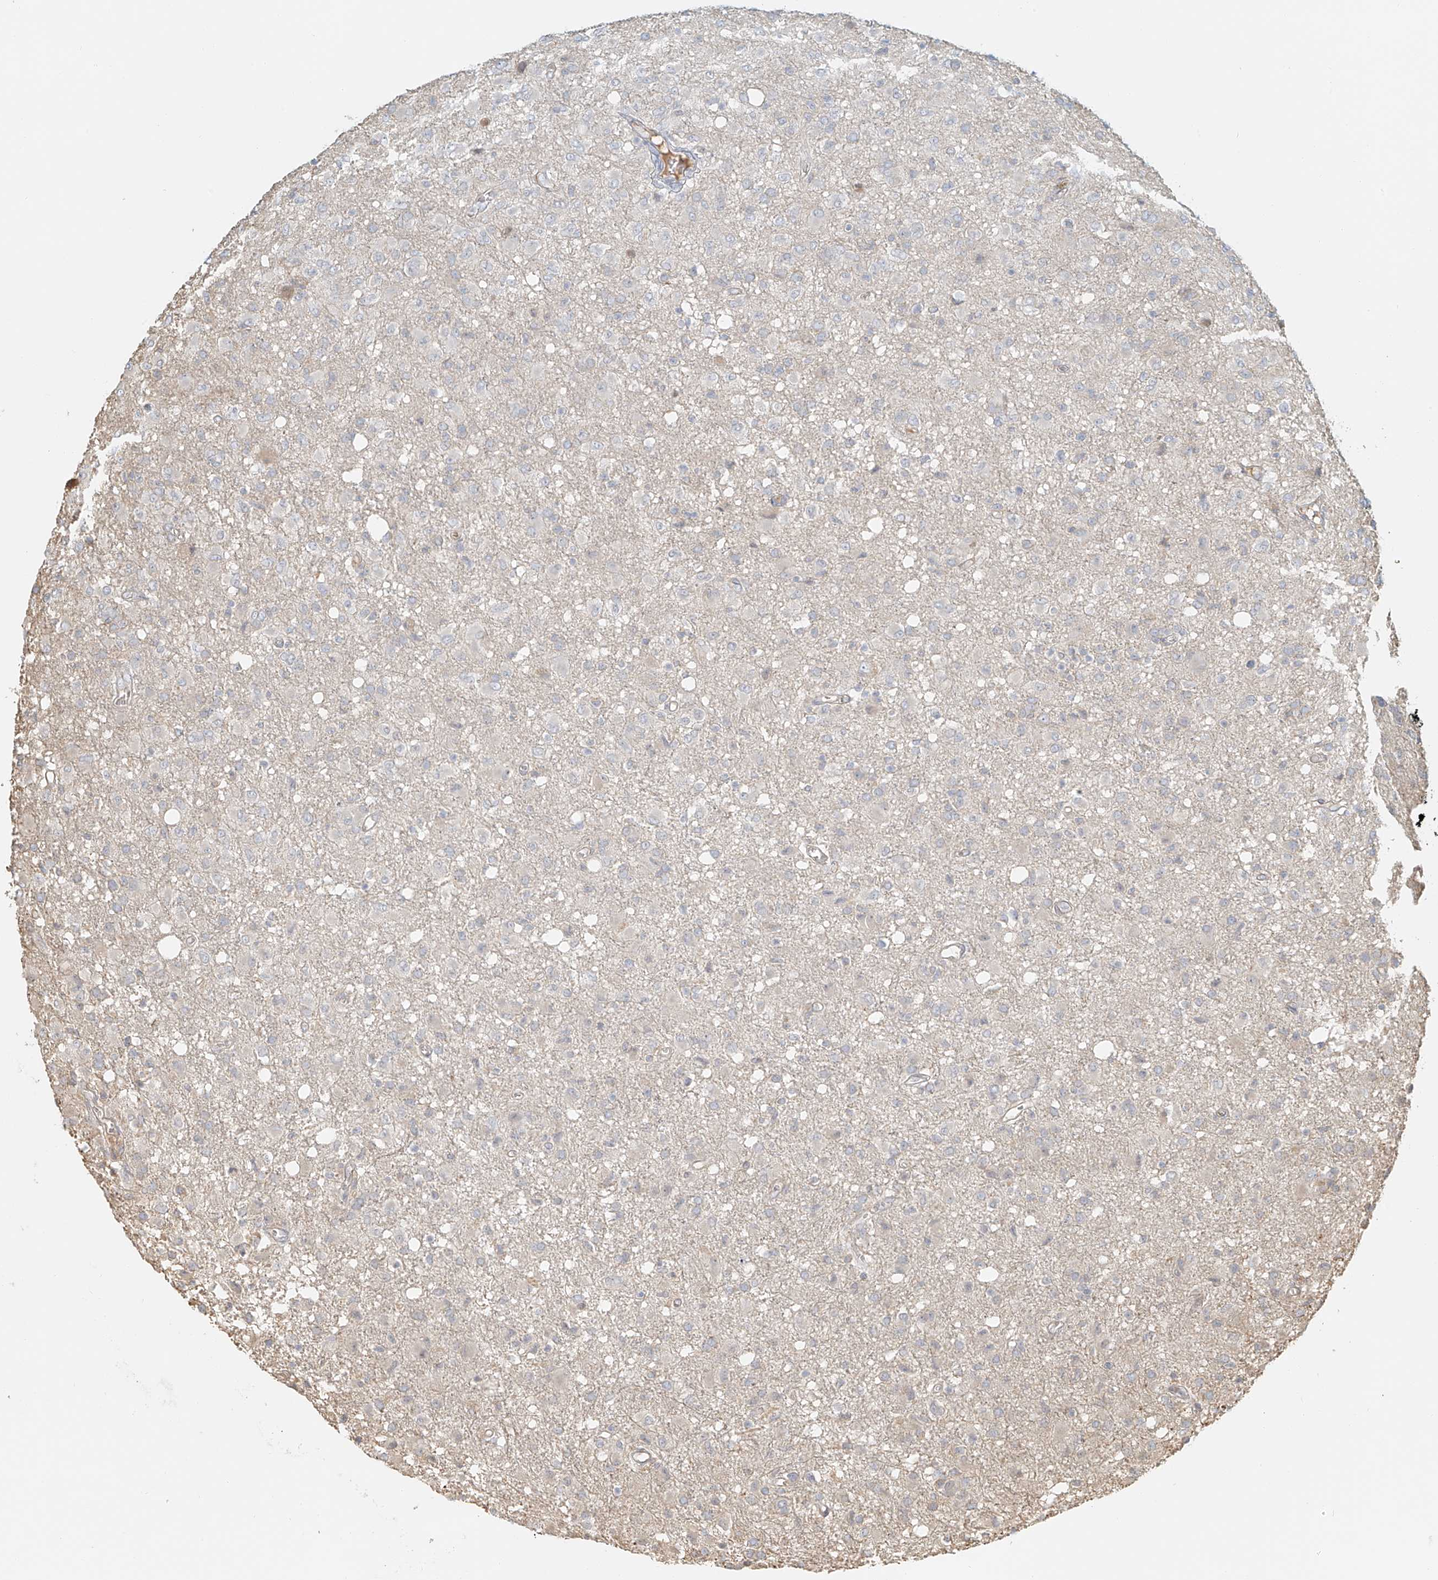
{"staining": {"intensity": "negative", "quantity": "none", "location": "none"}, "tissue": "glioma", "cell_type": "Tumor cells", "image_type": "cancer", "snomed": [{"axis": "morphology", "description": "Glioma, malignant, High grade"}, {"axis": "topography", "description": "Brain"}], "caption": "A high-resolution photomicrograph shows IHC staining of glioma, which displays no significant expression in tumor cells.", "gene": "UPK1B", "patient": {"sex": "female", "age": 57}}